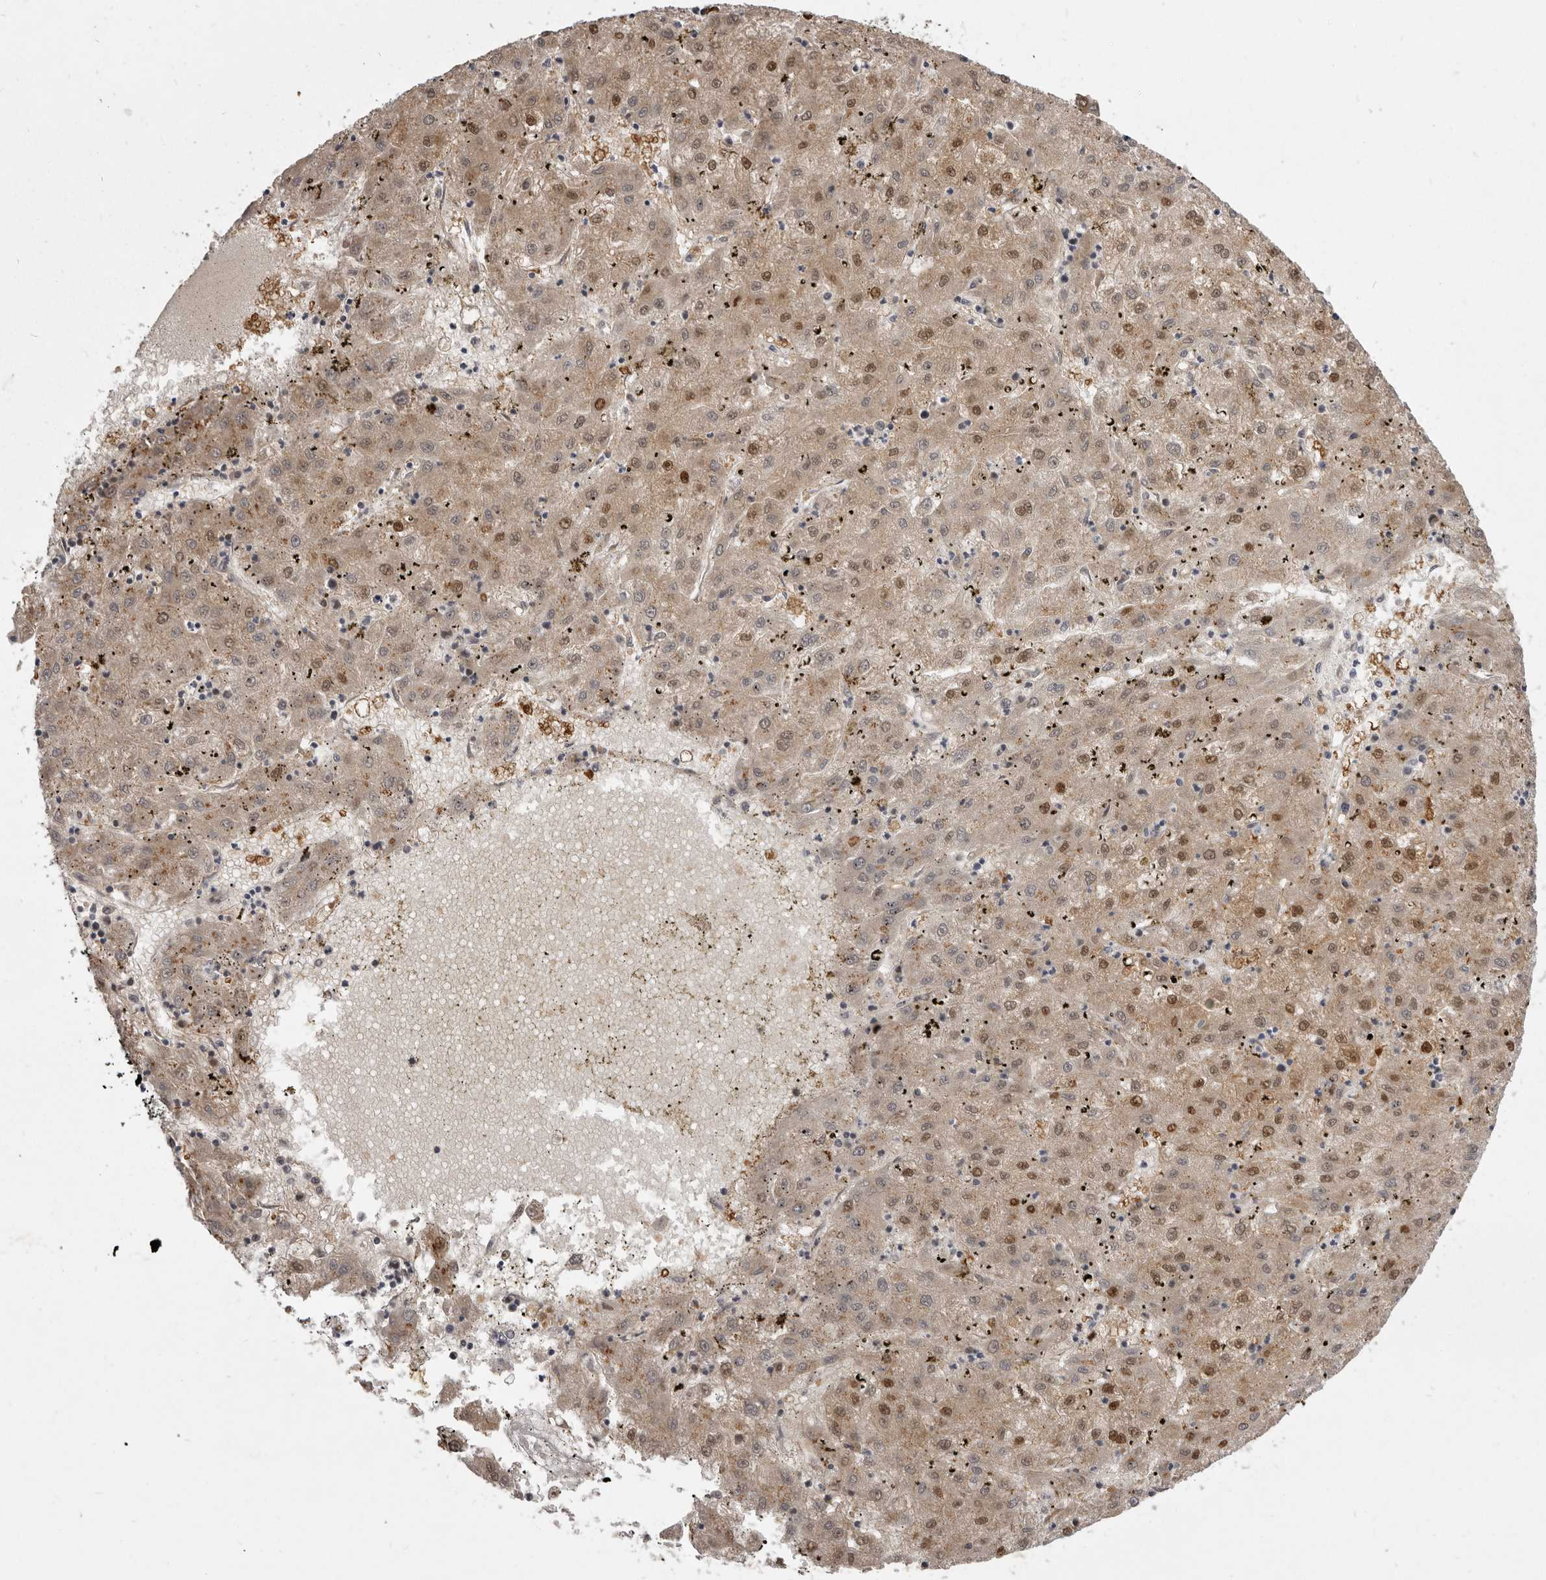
{"staining": {"intensity": "moderate", "quantity": ">75%", "location": "cytoplasmic/membranous,nuclear"}, "tissue": "liver cancer", "cell_type": "Tumor cells", "image_type": "cancer", "snomed": [{"axis": "morphology", "description": "Carcinoma, Hepatocellular, NOS"}, {"axis": "topography", "description": "Liver"}], "caption": "A brown stain highlights moderate cytoplasmic/membranous and nuclear positivity of a protein in liver hepatocellular carcinoma tumor cells.", "gene": "TBC1D8B", "patient": {"sex": "male", "age": 72}}